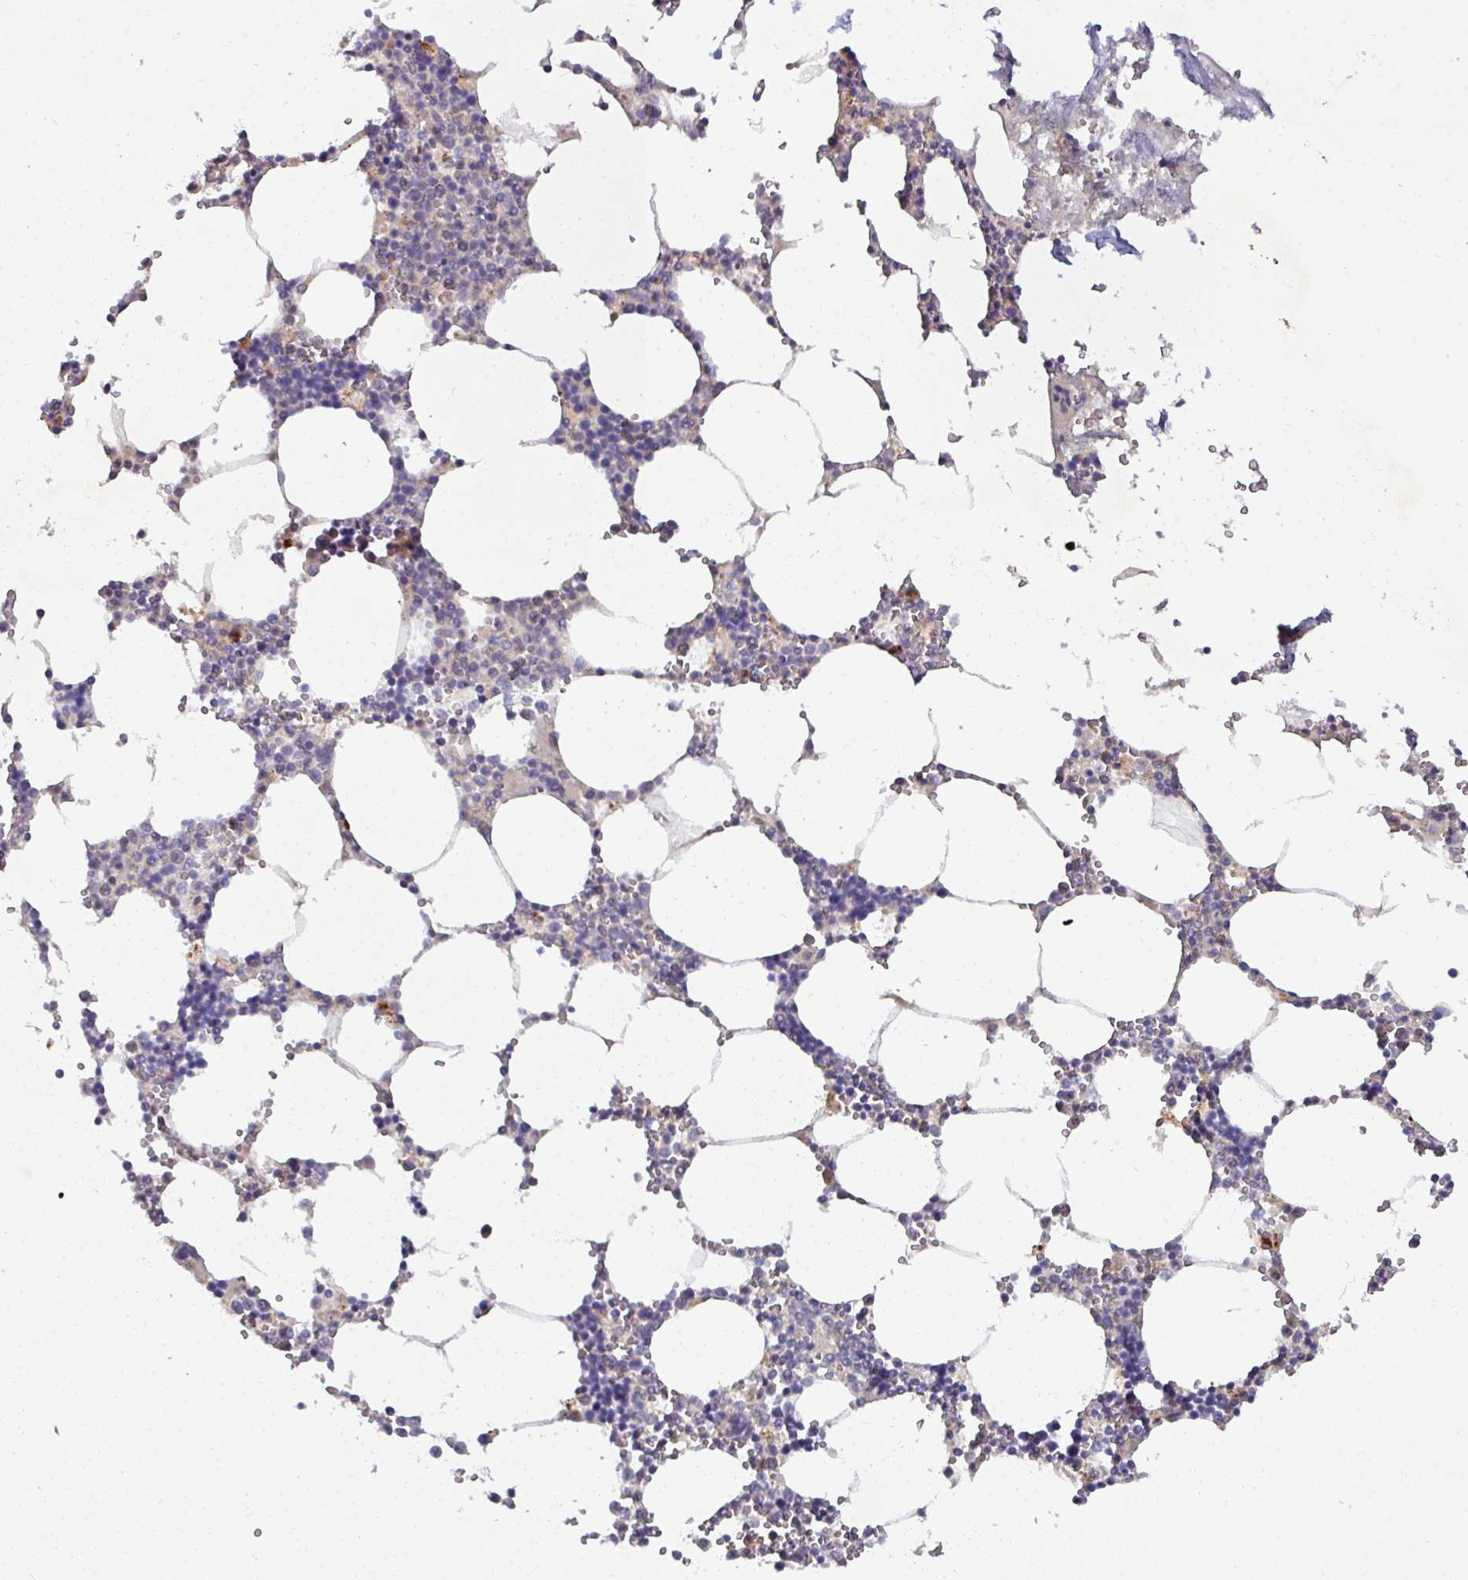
{"staining": {"intensity": "negative", "quantity": "none", "location": "none"}, "tissue": "bone marrow", "cell_type": "Hematopoietic cells", "image_type": "normal", "snomed": [{"axis": "morphology", "description": "Normal tissue, NOS"}, {"axis": "topography", "description": "Bone marrow"}], "caption": "Immunohistochemical staining of unremarkable bone marrow demonstrates no significant staining in hematopoietic cells.", "gene": "AEBP2", "patient": {"sex": "male", "age": 54}}